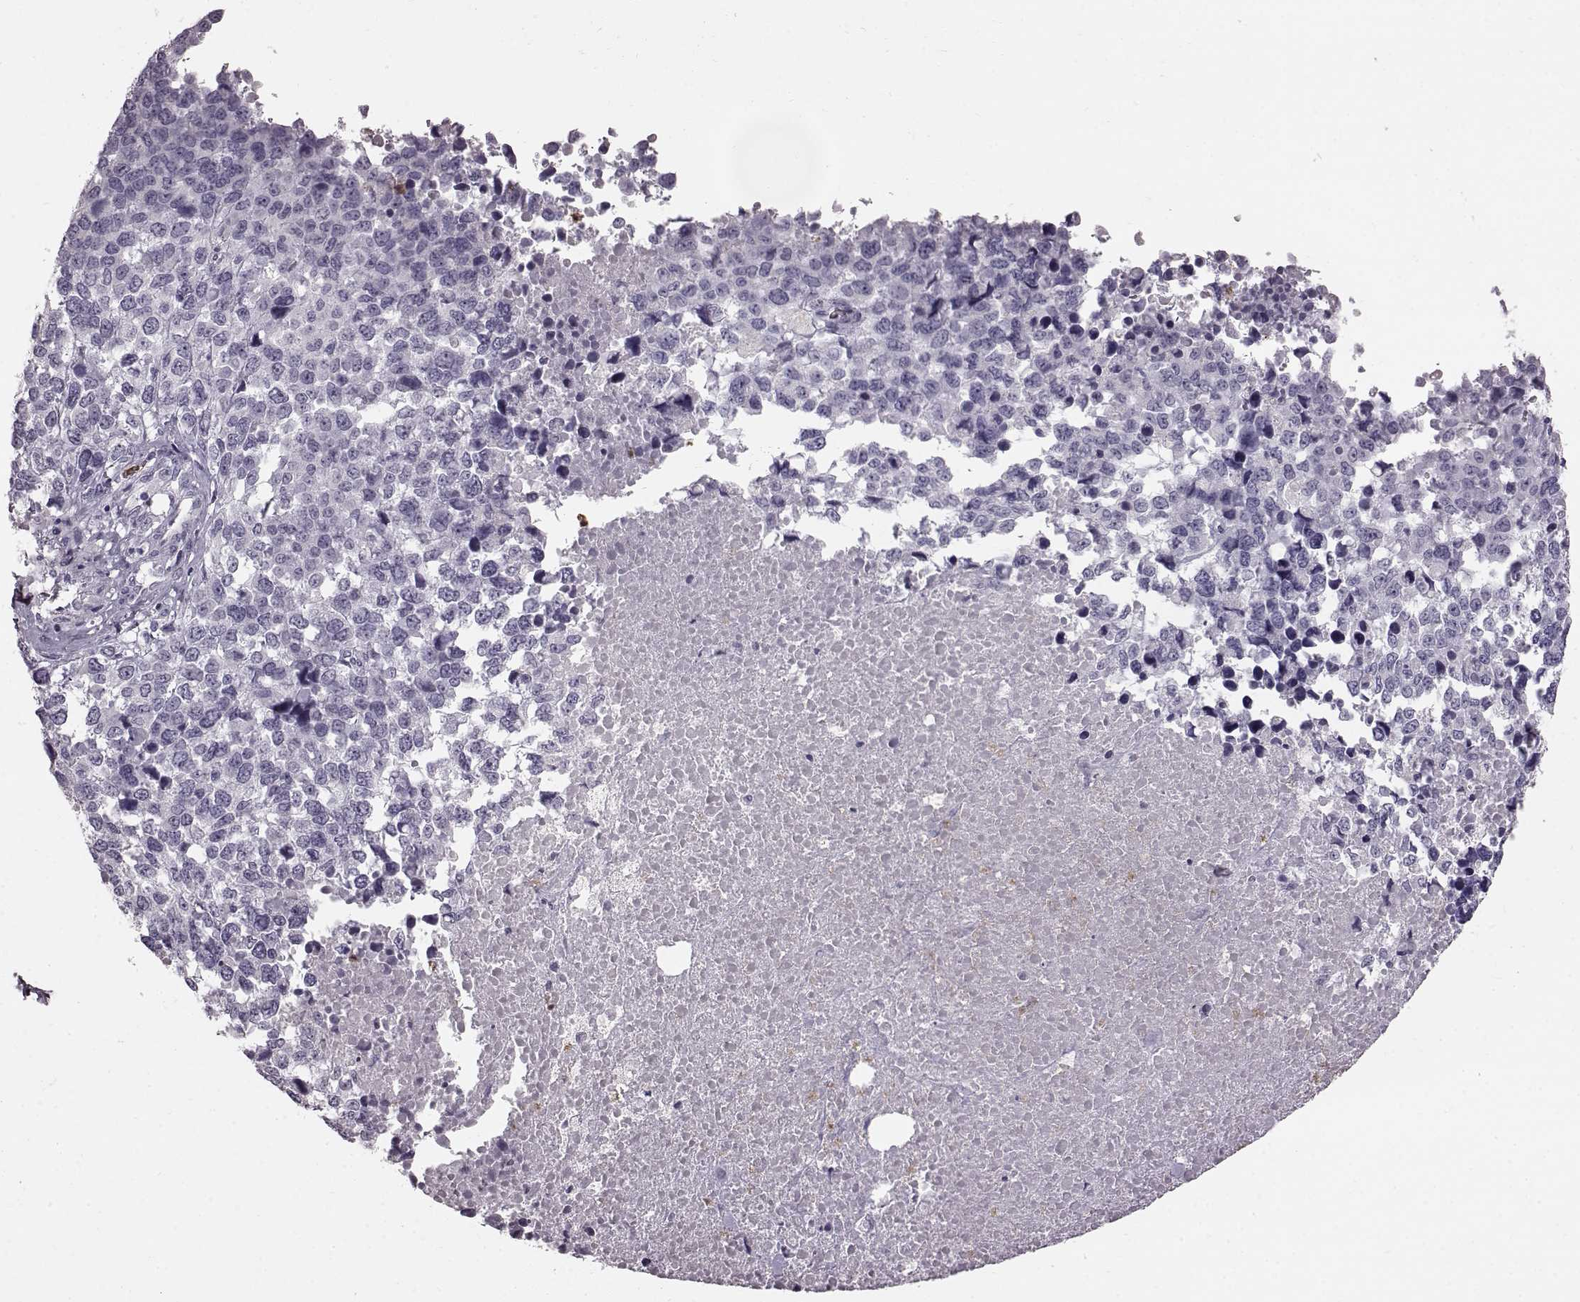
{"staining": {"intensity": "negative", "quantity": "none", "location": "none"}, "tissue": "melanoma", "cell_type": "Tumor cells", "image_type": "cancer", "snomed": [{"axis": "morphology", "description": "Malignant melanoma, Metastatic site"}, {"axis": "topography", "description": "Skin"}], "caption": "This photomicrograph is of malignant melanoma (metastatic site) stained with IHC to label a protein in brown with the nuclei are counter-stained blue. There is no staining in tumor cells. (Brightfield microscopy of DAB (3,3'-diaminobenzidine) IHC at high magnification).", "gene": "FUT4", "patient": {"sex": "male", "age": 84}}